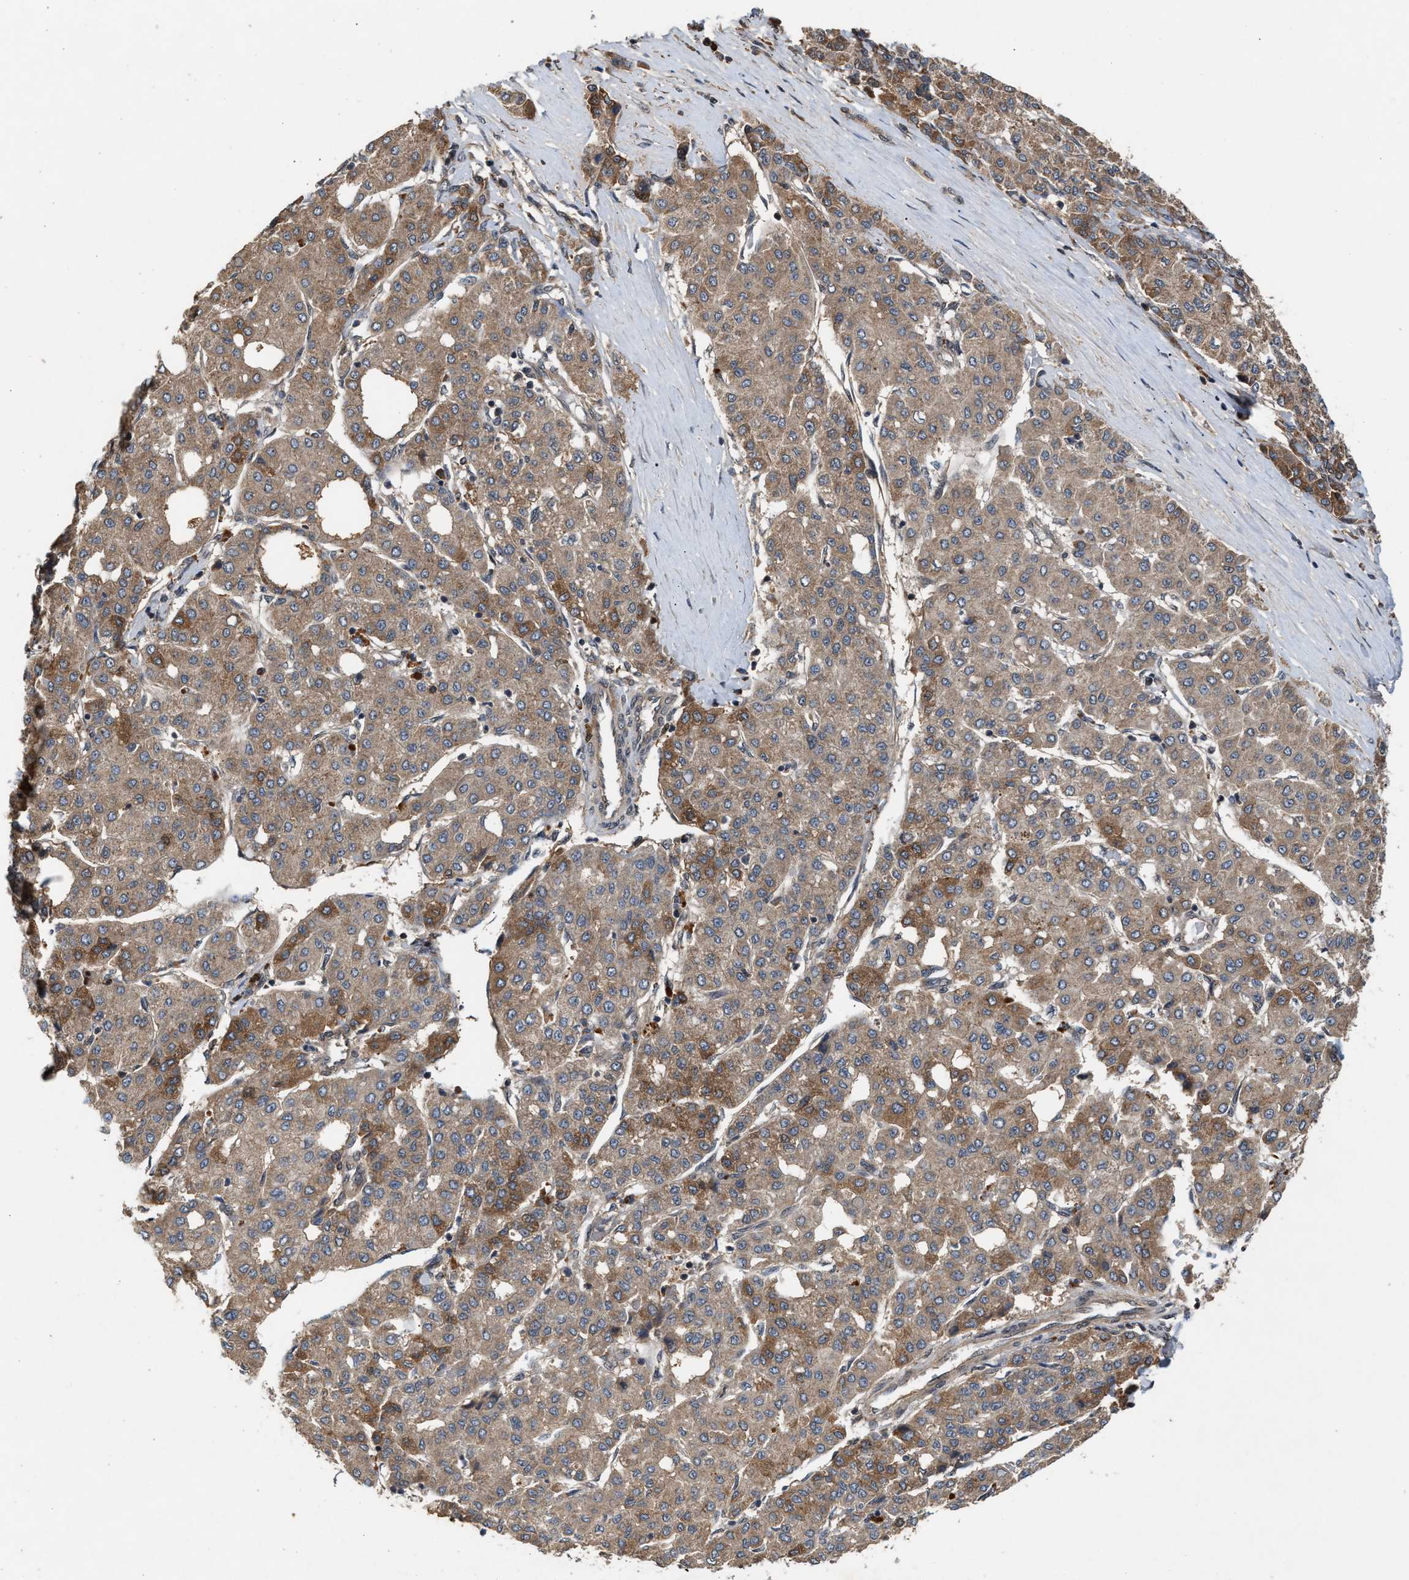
{"staining": {"intensity": "moderate", "quantity": ">75%", "location": "cytoplasmic/membranous"}, "tissue": "liver cancer", "cell_type": "Tumor cells", "image_type": "cancer", "snomed": [{"axis": "morphology", "description": "Carcinoma, Hepatocellular, NOS"}, {"axis": "topography", "description": "Liver"}], "caption": "A histopathology image showing moderate cytoplasmic/membranous positivity in approximately >75% of tumor cells in hepatocellular carcinoma (liver), as visualized by brown immunohistochemical staining.", "gene": "RUSC2", "patient": {"sex": "male", "age": 65}}